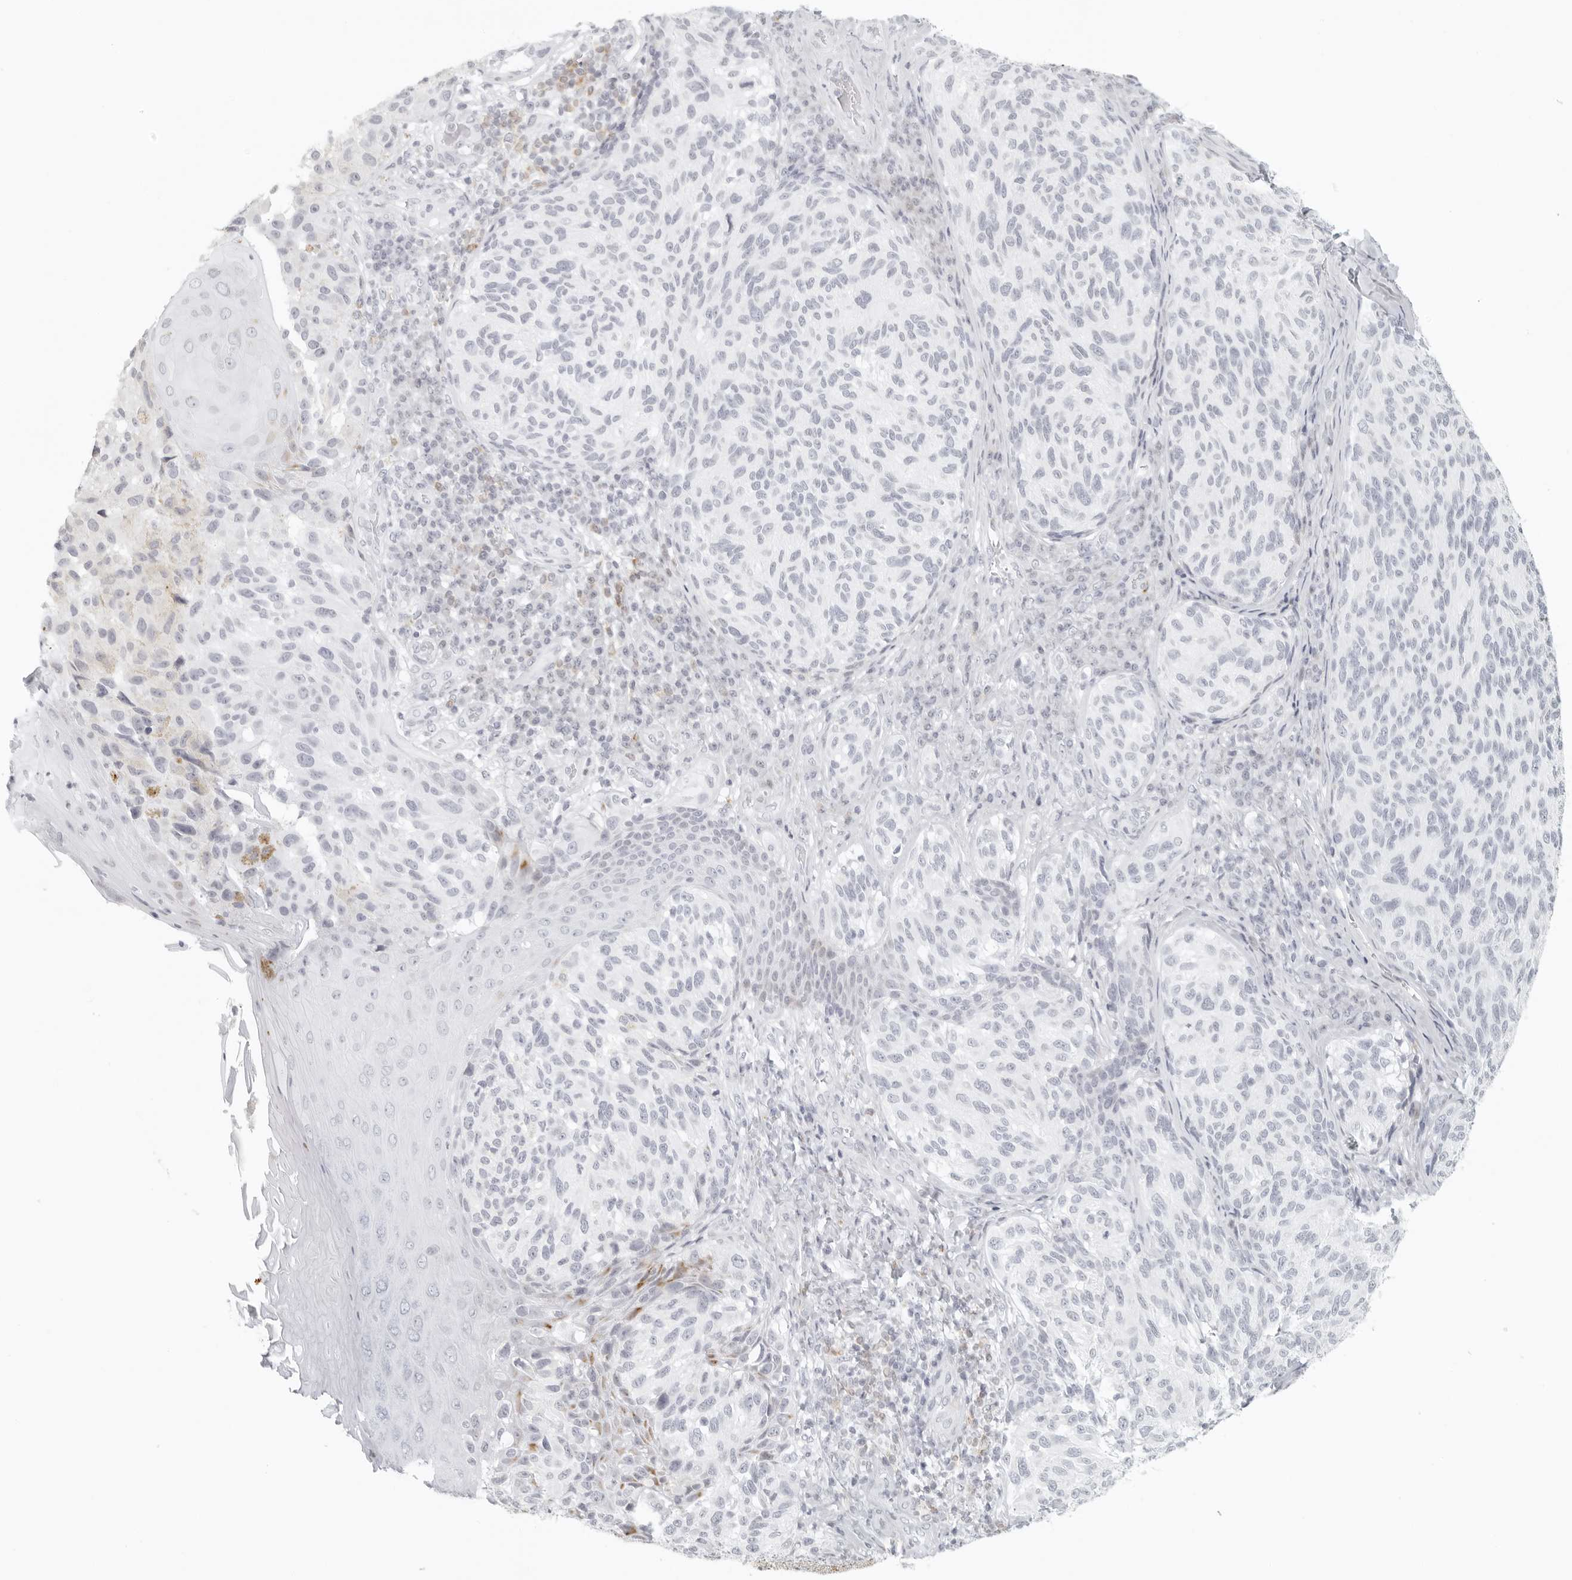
{"staining": {"intensity": "negative", "quantity": "none", "location": "none"}, "tissue": "melanoma", "cell_type": "Tumor cells", "image_type": "cancer", "snomed": [{"axis": "morphology", "description": "Malignant melanoma, NOS"}, {"axis": "topography", "description": "Skin"}], "caption": "Tumor cells are negative for brown protein staining in melanoma.", "gene": "RPS6KC1", "patient": {"sex": "female", "age": 73}}